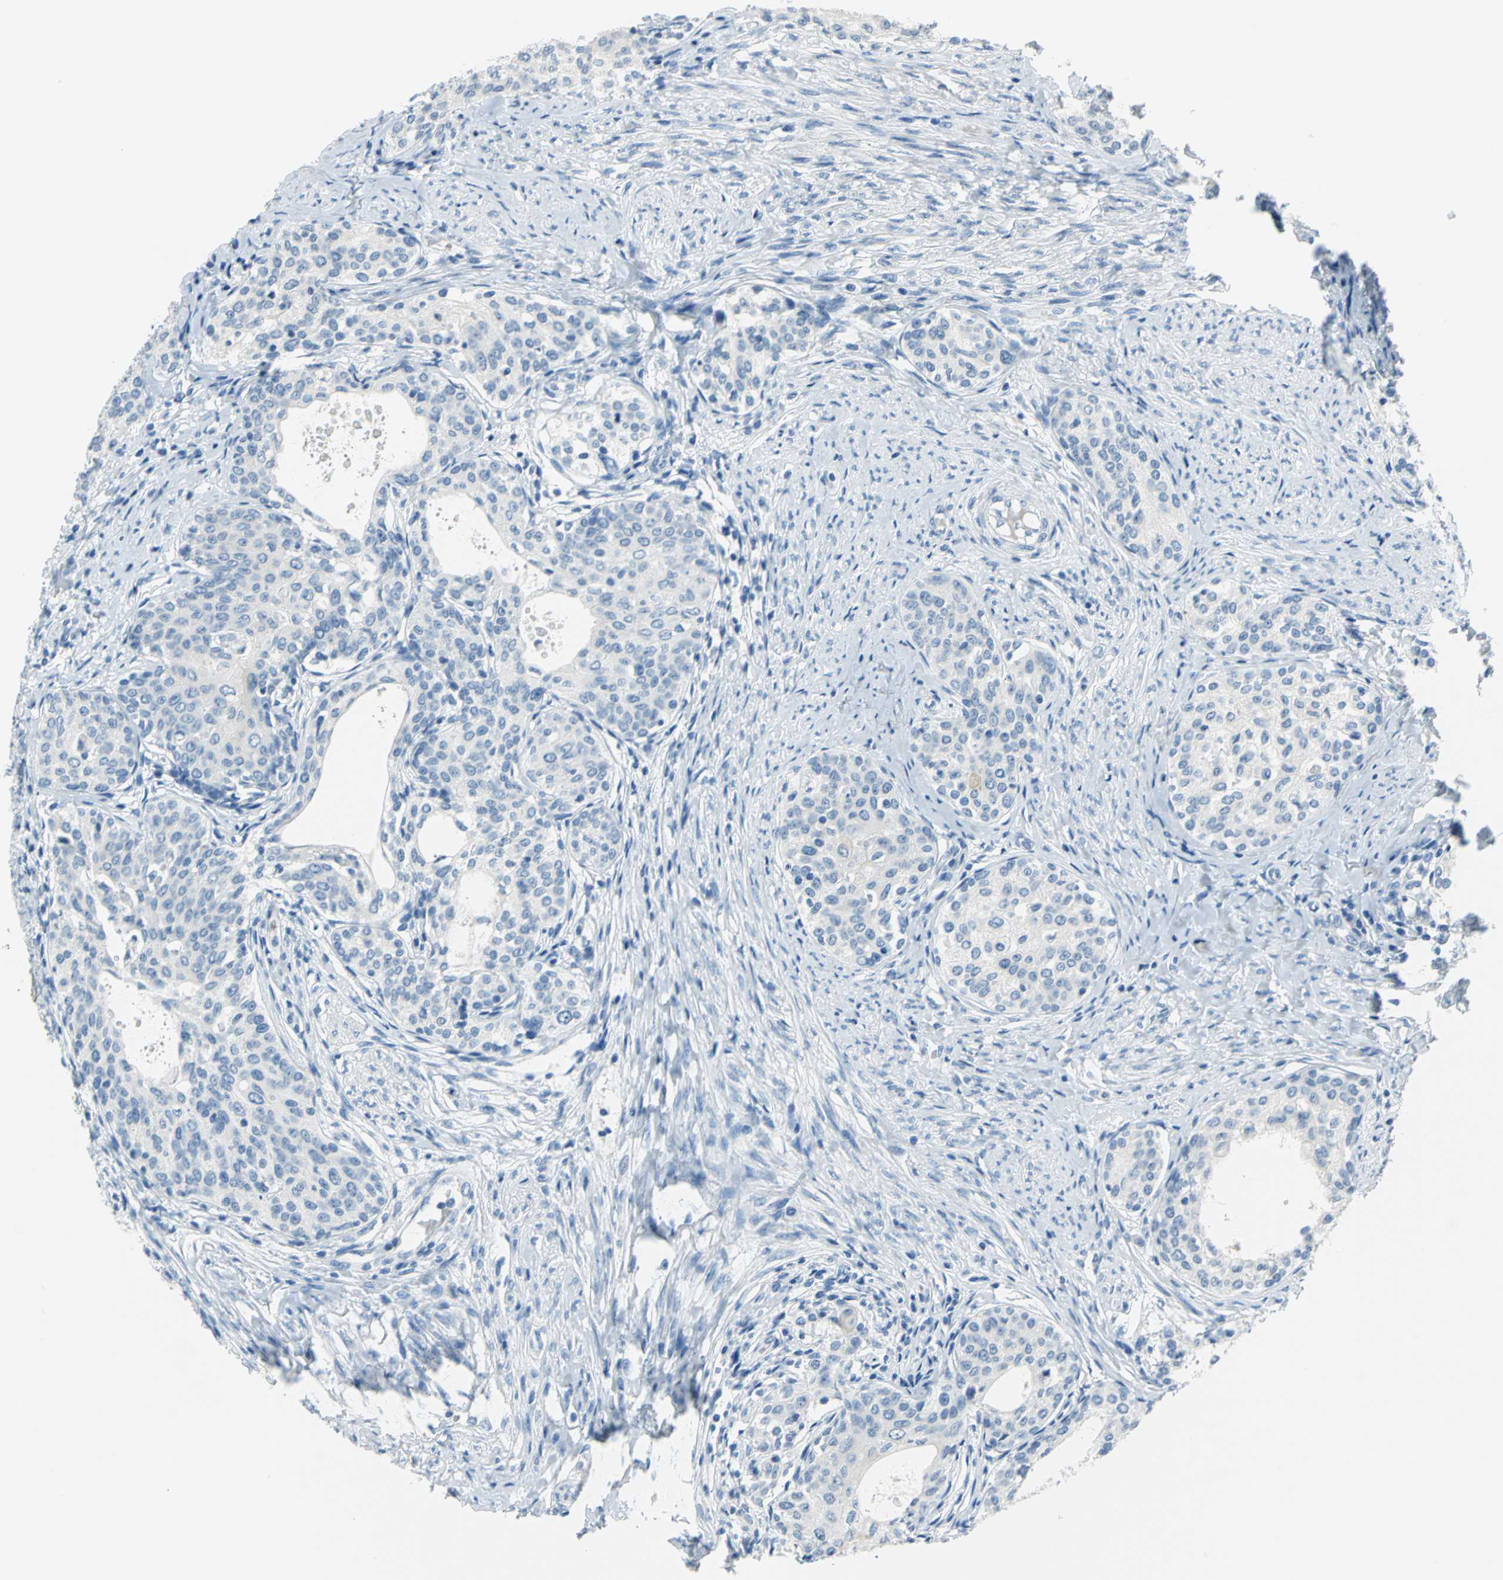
{"staining": {"intensity": "negative", "quantity": "none", "location": "none"}, "tissue": "cervical cancer", "cell_type": "Tumor cells", "image_type": "cancer", "snomed": [{"axis": "morphology", "description": "Squamous cell carcinoma, NOS"}, {"axis": "morphology", "description": "Adenocarcinoma, NOS"}, {"axis": "topography", "description": "Cervix"}], "caption": "Immunohistochemistry image of neoplastic tissue: cervical adenocarcinoma stained with DAB displays no significant protein staining in tumor cells.", "gene": "PKLR", "patient": {"sex": "female", "age": 52}}